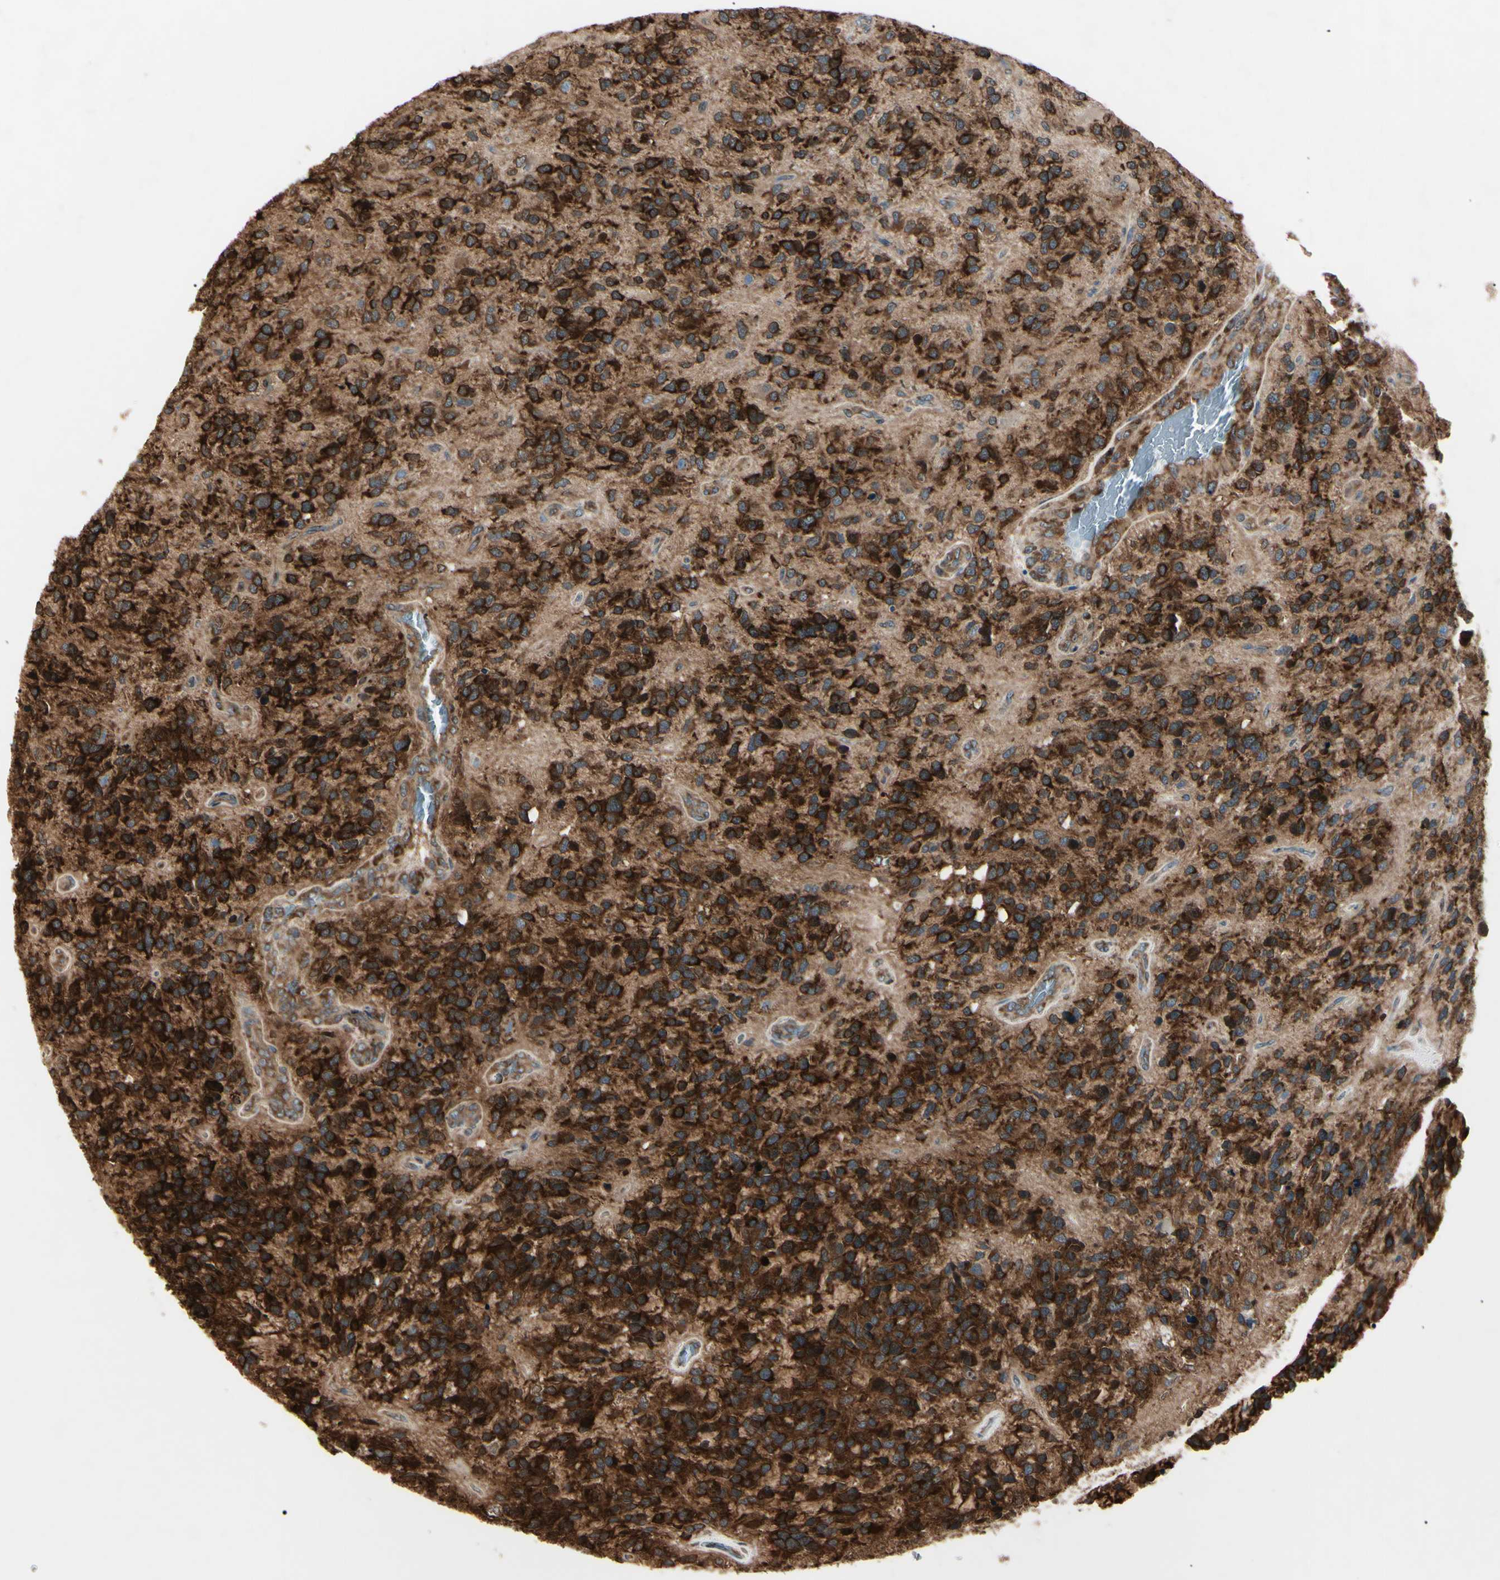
{"staining": {"intensity": "strong", "quantity": ">75%", "location": "cytoplasmic/membranous,nuclear"}, "tissue": "glioma", "cell_type": "Tumor cells", "image_type": "cancer", "snomed": [{"axis": "morphology", "description": "Glioma, malignant, High grade"}, {"axis": "topography", "description": "Brain"}], "caption": "Tumor cells reveal high levels of strong cytoplasmic/membranous and nuclear expression in about >75% of cells in malignant glioma (high-grade). (IHC, brightfield microscopy, high magnification).", "gene": "MAPRE1", "patient": {"sex": "female", "age": 58}}